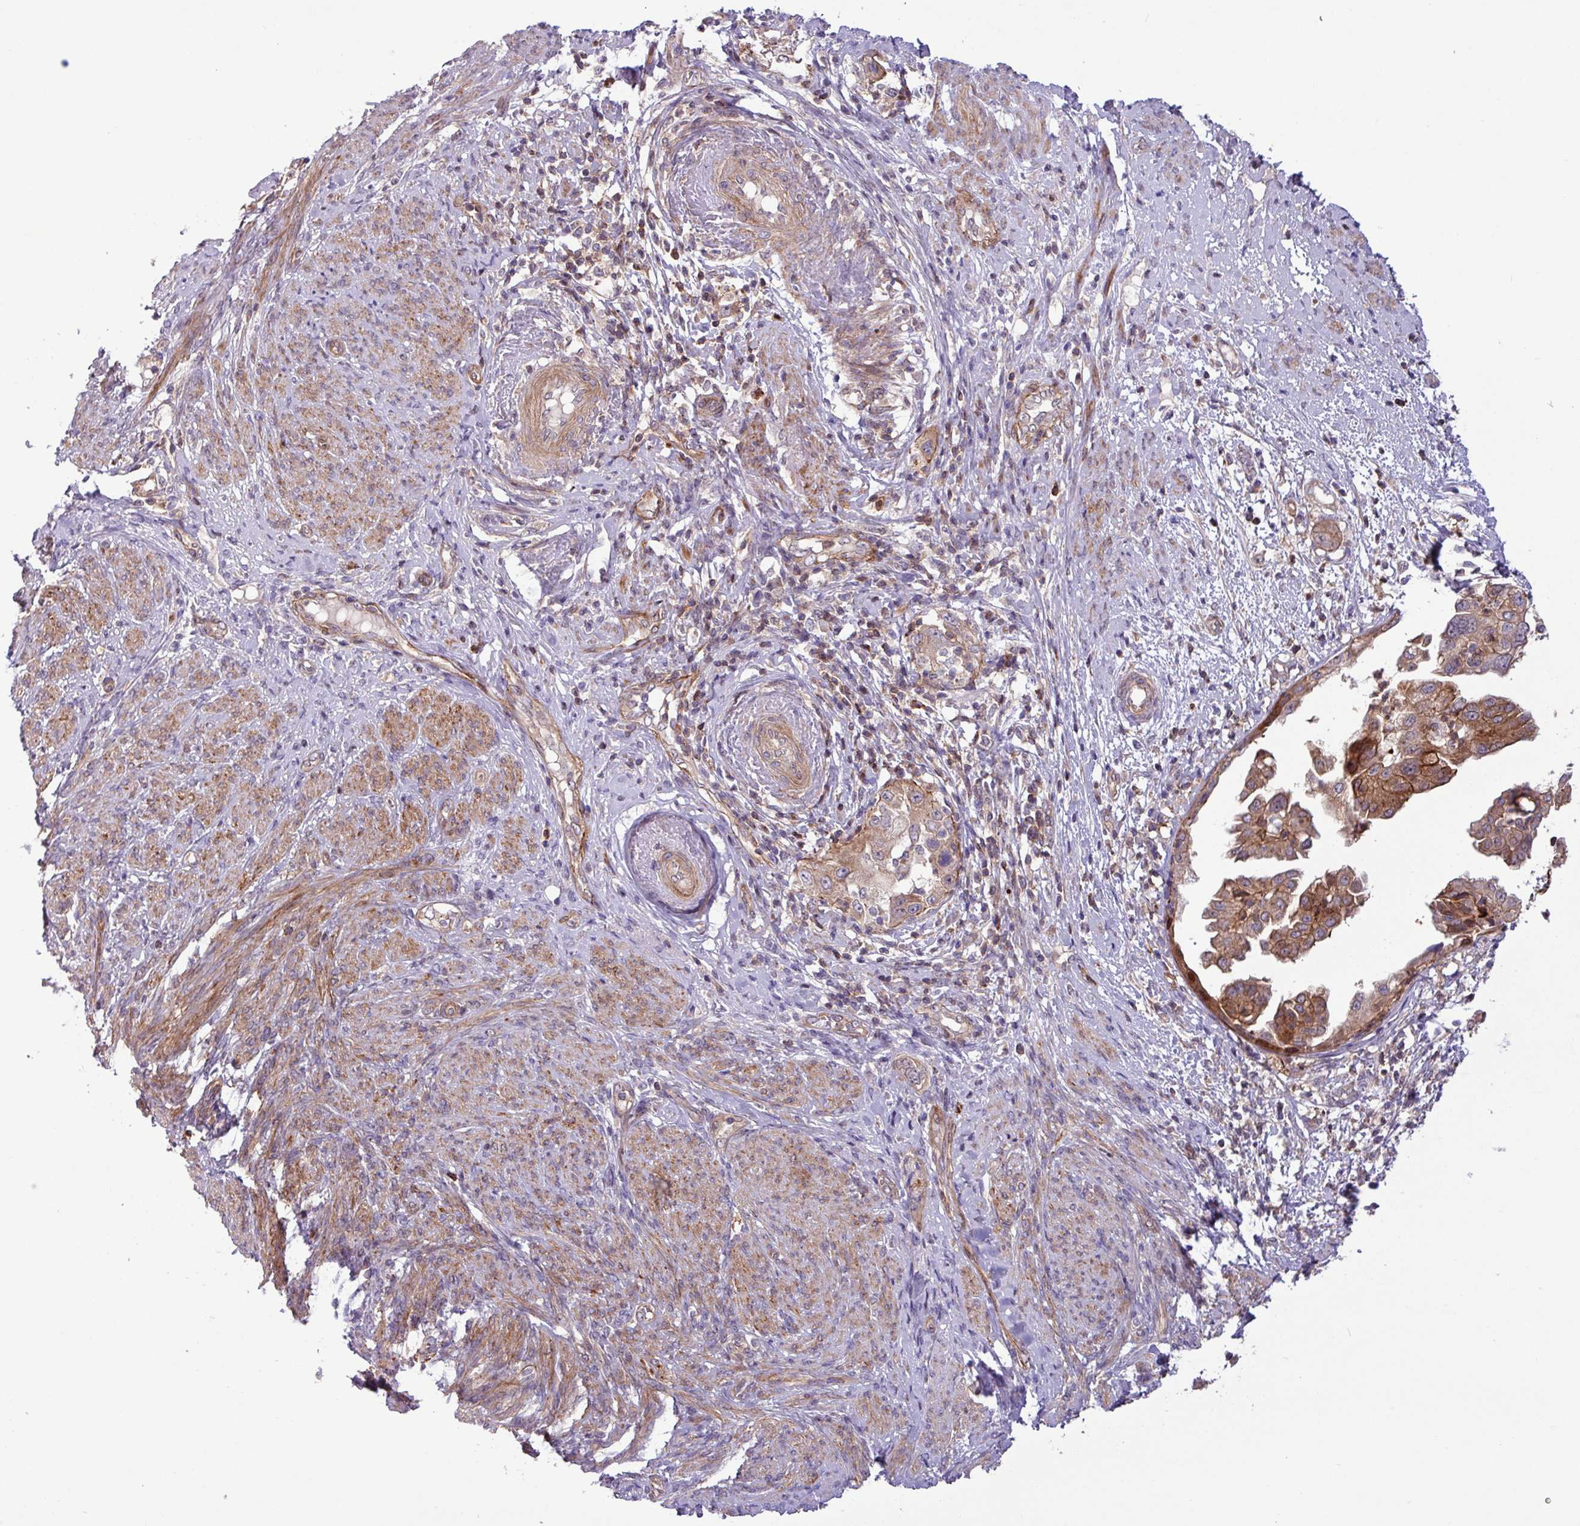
{"staining": {"intensity": "moderate", "quantity": "25%-75%", "location": "cytoplasmic/membranous"}, "tissue": "endometrial cancer", "cell_type": "Tumor cells", "image_type": "cancer", "snomed": [{"axis": "morphology", "description": "Adenocarcinoma, NOS"}, {"axis": "topography", "description": "Endometrium"}], "caption": "Protein expression analysis of human endometrial cancer reveals moderate cytoplasmic/membranous positivity in approximately 25%-75% of tumor cells.", "gene": "CNTRL", "patient": {"sex": "female", "age": 85}}